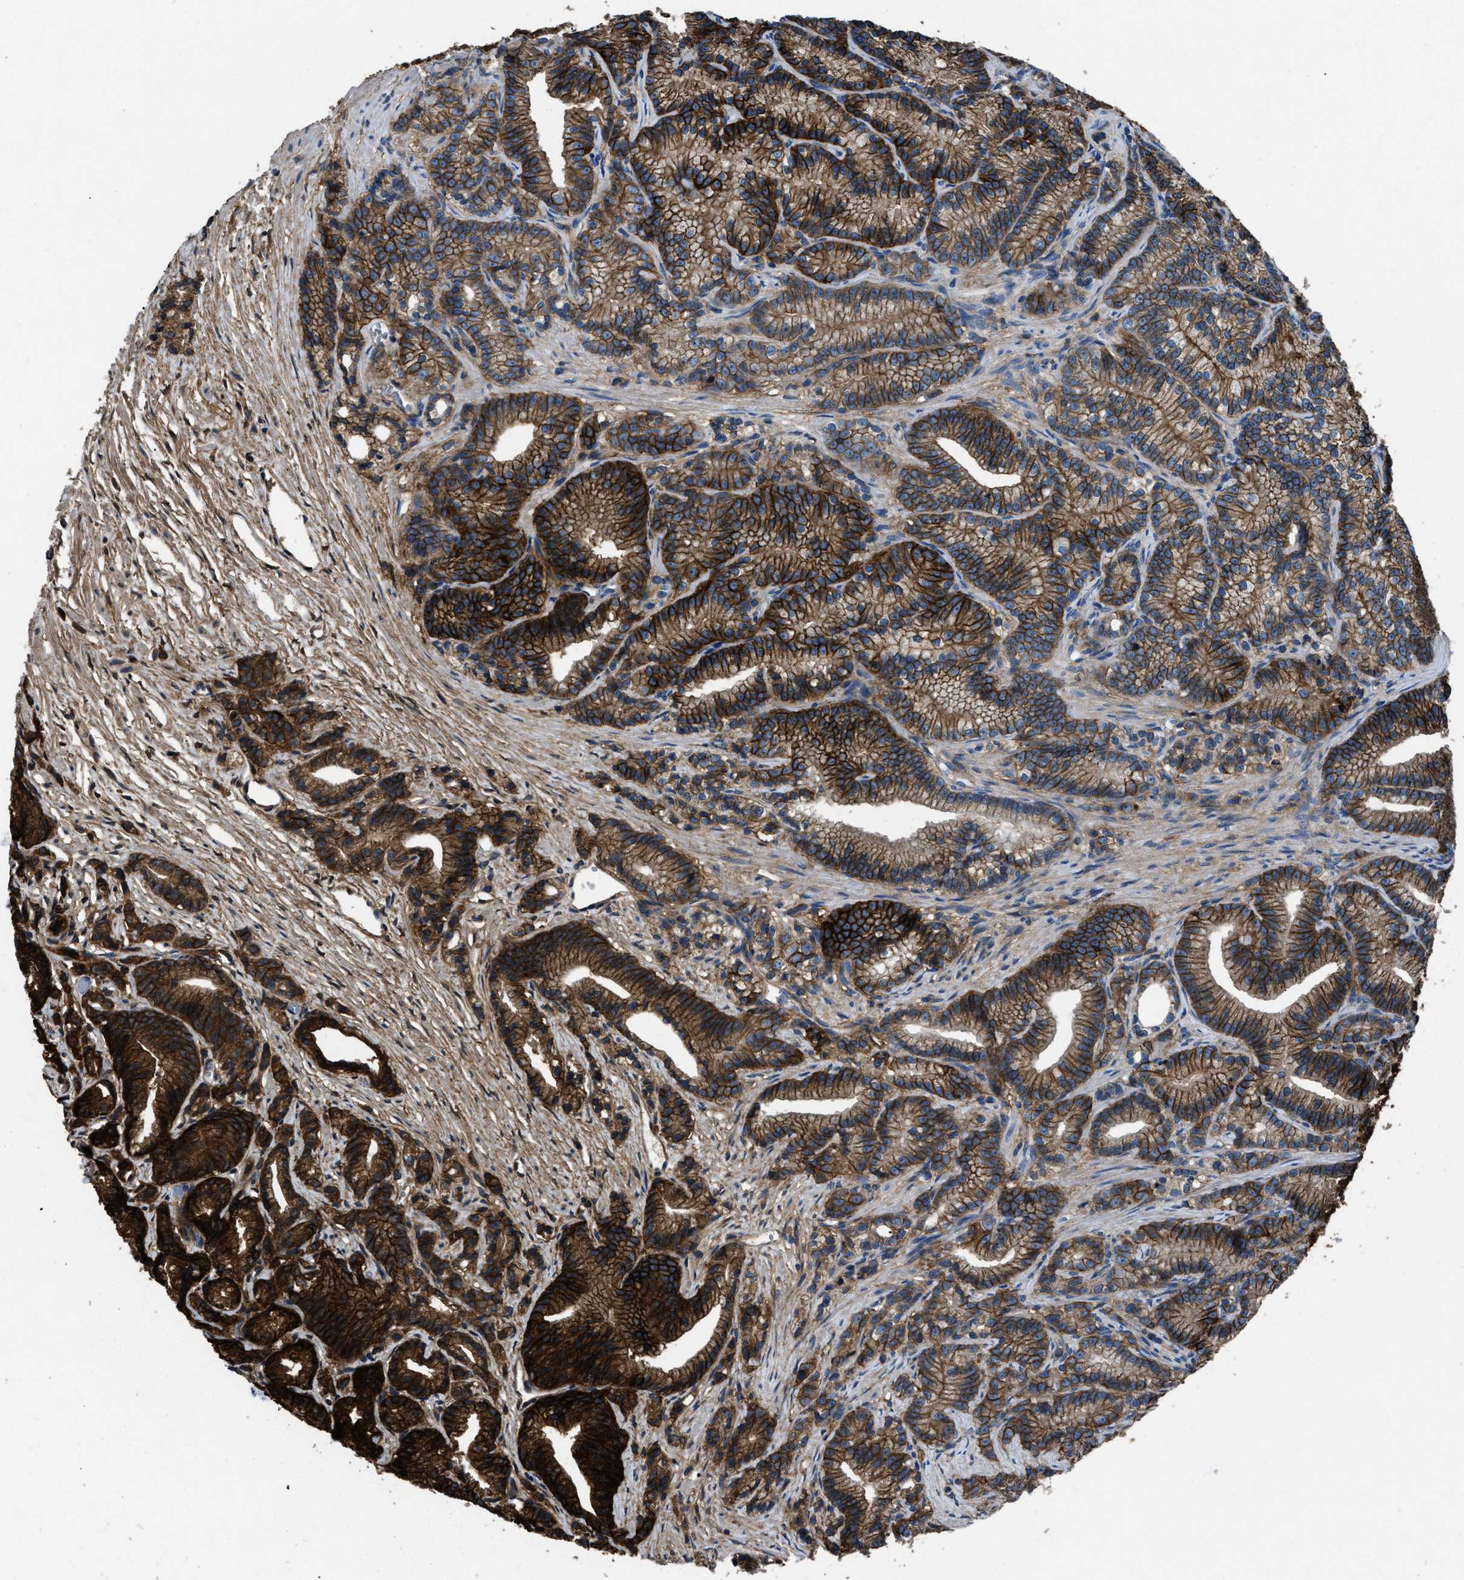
{"staining": {"intensity": "strong", "quantity": ">75%", "location": "cytoplasmic/membranous"}, "tissue": "prostate cancer", "cell_type": "Tumor cells", "image_type": "cancer", "snomed": [{"axis": "morphology", "description": "Adenocarcinoma, Low grade"}, {"axis": "topography", "description": "Prostate"}], "caption": "Prostate cancer (low-grade adenocarcinoma) stained with DAB immunohistochemistry exhibits high levels of strong cytoplasmic/membranous staining in approximately >75% of tumor cells. (DAB = brown stain, brightfield microscopy at high magnification).", "gene": "CD276", "patient": {"sex": "male", "age": 89}}